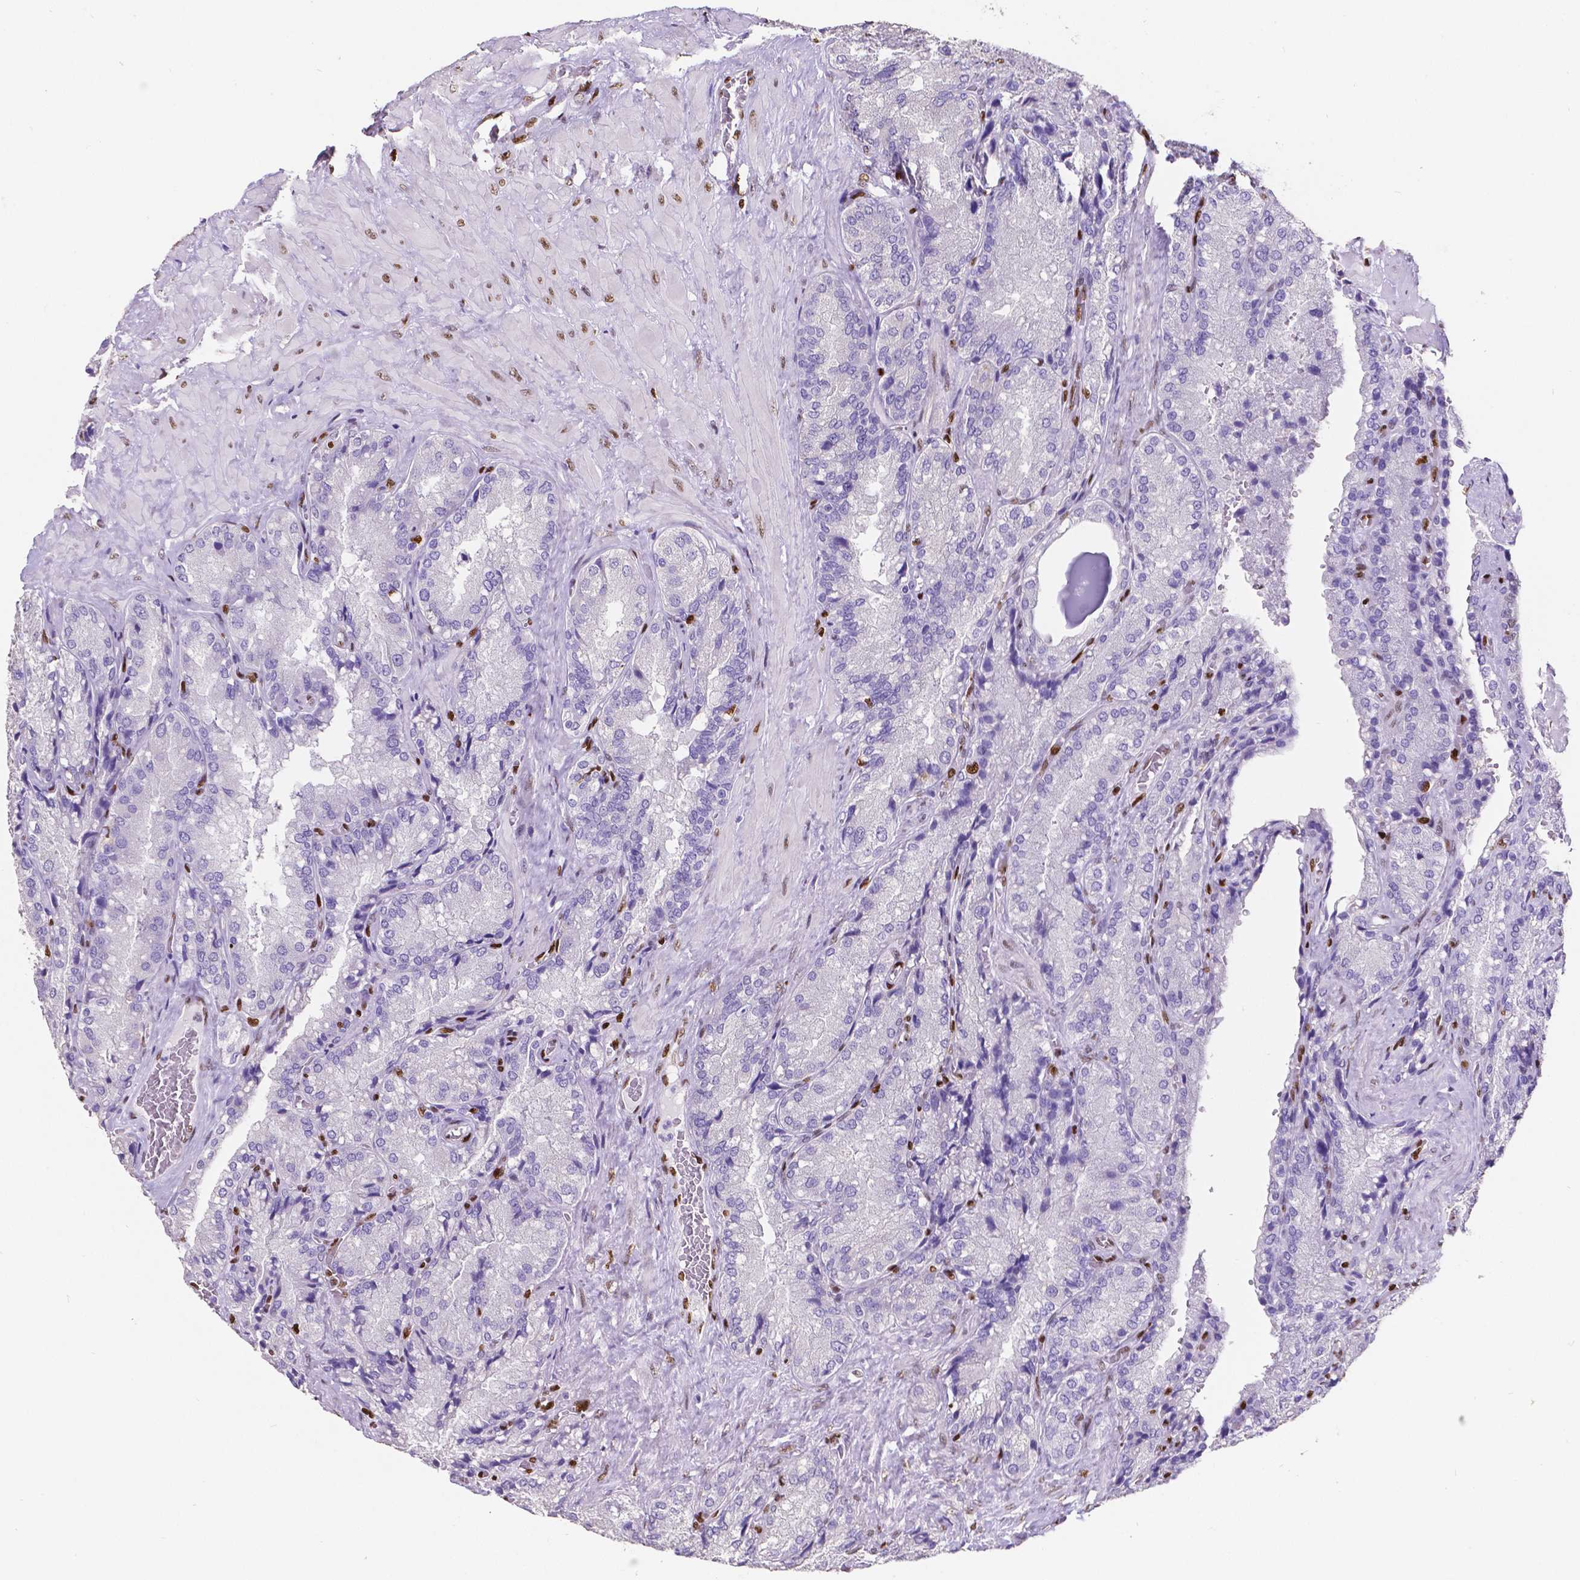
{"staining": {"intensity": "negative", "quantity": "none", "location": "none"}, "tissue": "seminal vesicle", "cell_type": "Glandular cells", "image_type": "normal", "snomed": [{"axis": "morphology", "description": "Normal tissue, NOS"}, {"axis": "topography", "description": "Seminal veicle"}], "caption": "Unremarkable seminal vesicle was stained to show a protein in brown. There is no significant expression in glandular cells. Nuclei are stained in blue.", "gene": "MEF2C", "patient": {"sex": "male", "age": 57}}